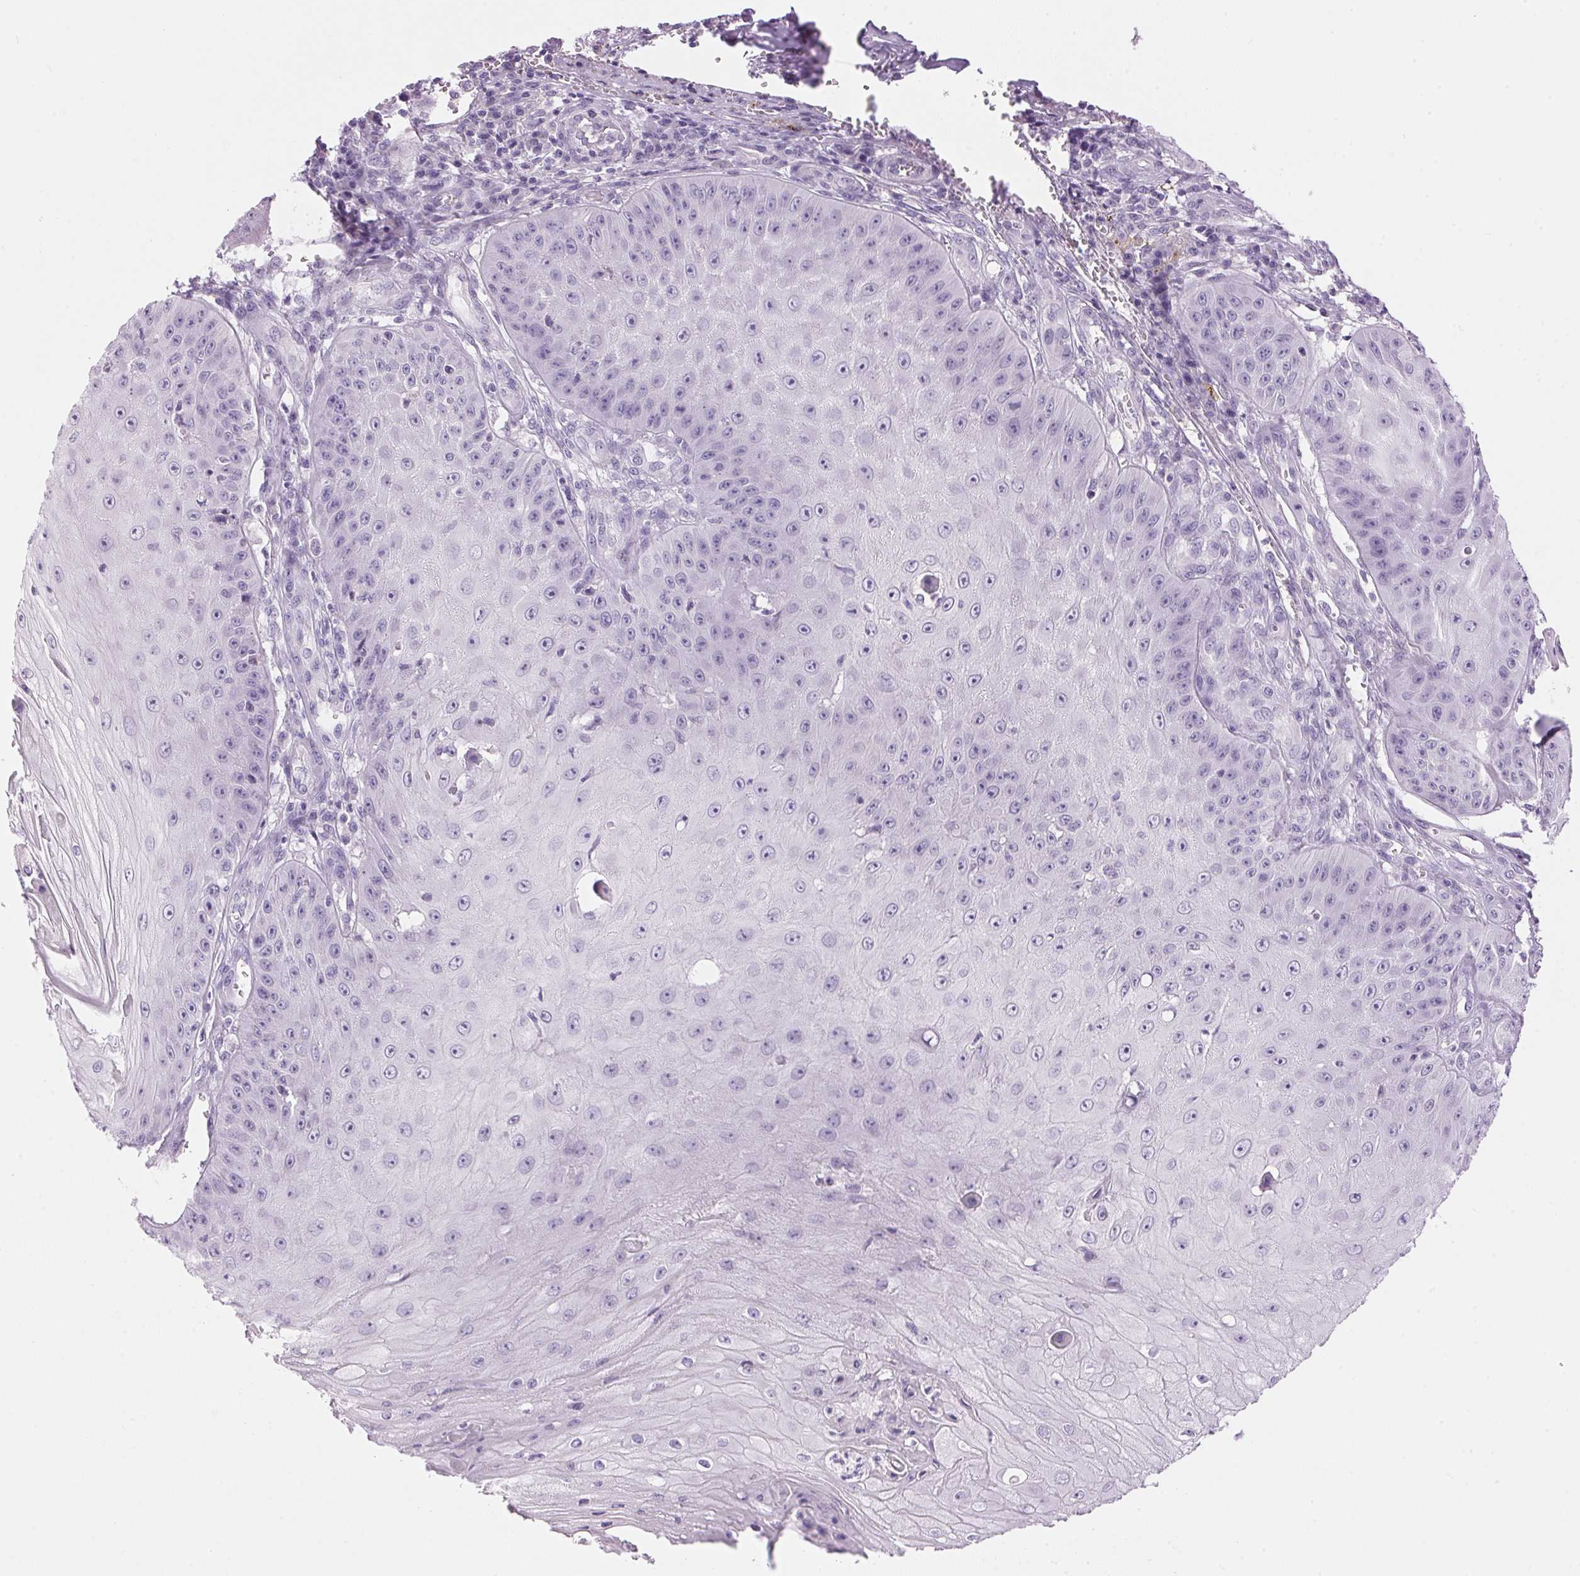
{"staining": {"intensity": "negative", "quantity": "none", "location": "none"}, "tissue": "skin cancer", "cell_type": "Tumor cells", "image_type": "cancer", "snomed": [{"axis": "morphology", "description": "Squamous cell carcinoma, NOS"}, {"axis": "topography", "description": "Skin"}], "caption": "A photomicrograph of human skin squamous cell carcinoma is negative for staining in tumor cells.", "gene": "HSD17B2", "patient": {"sex": "male", "age": 70}}